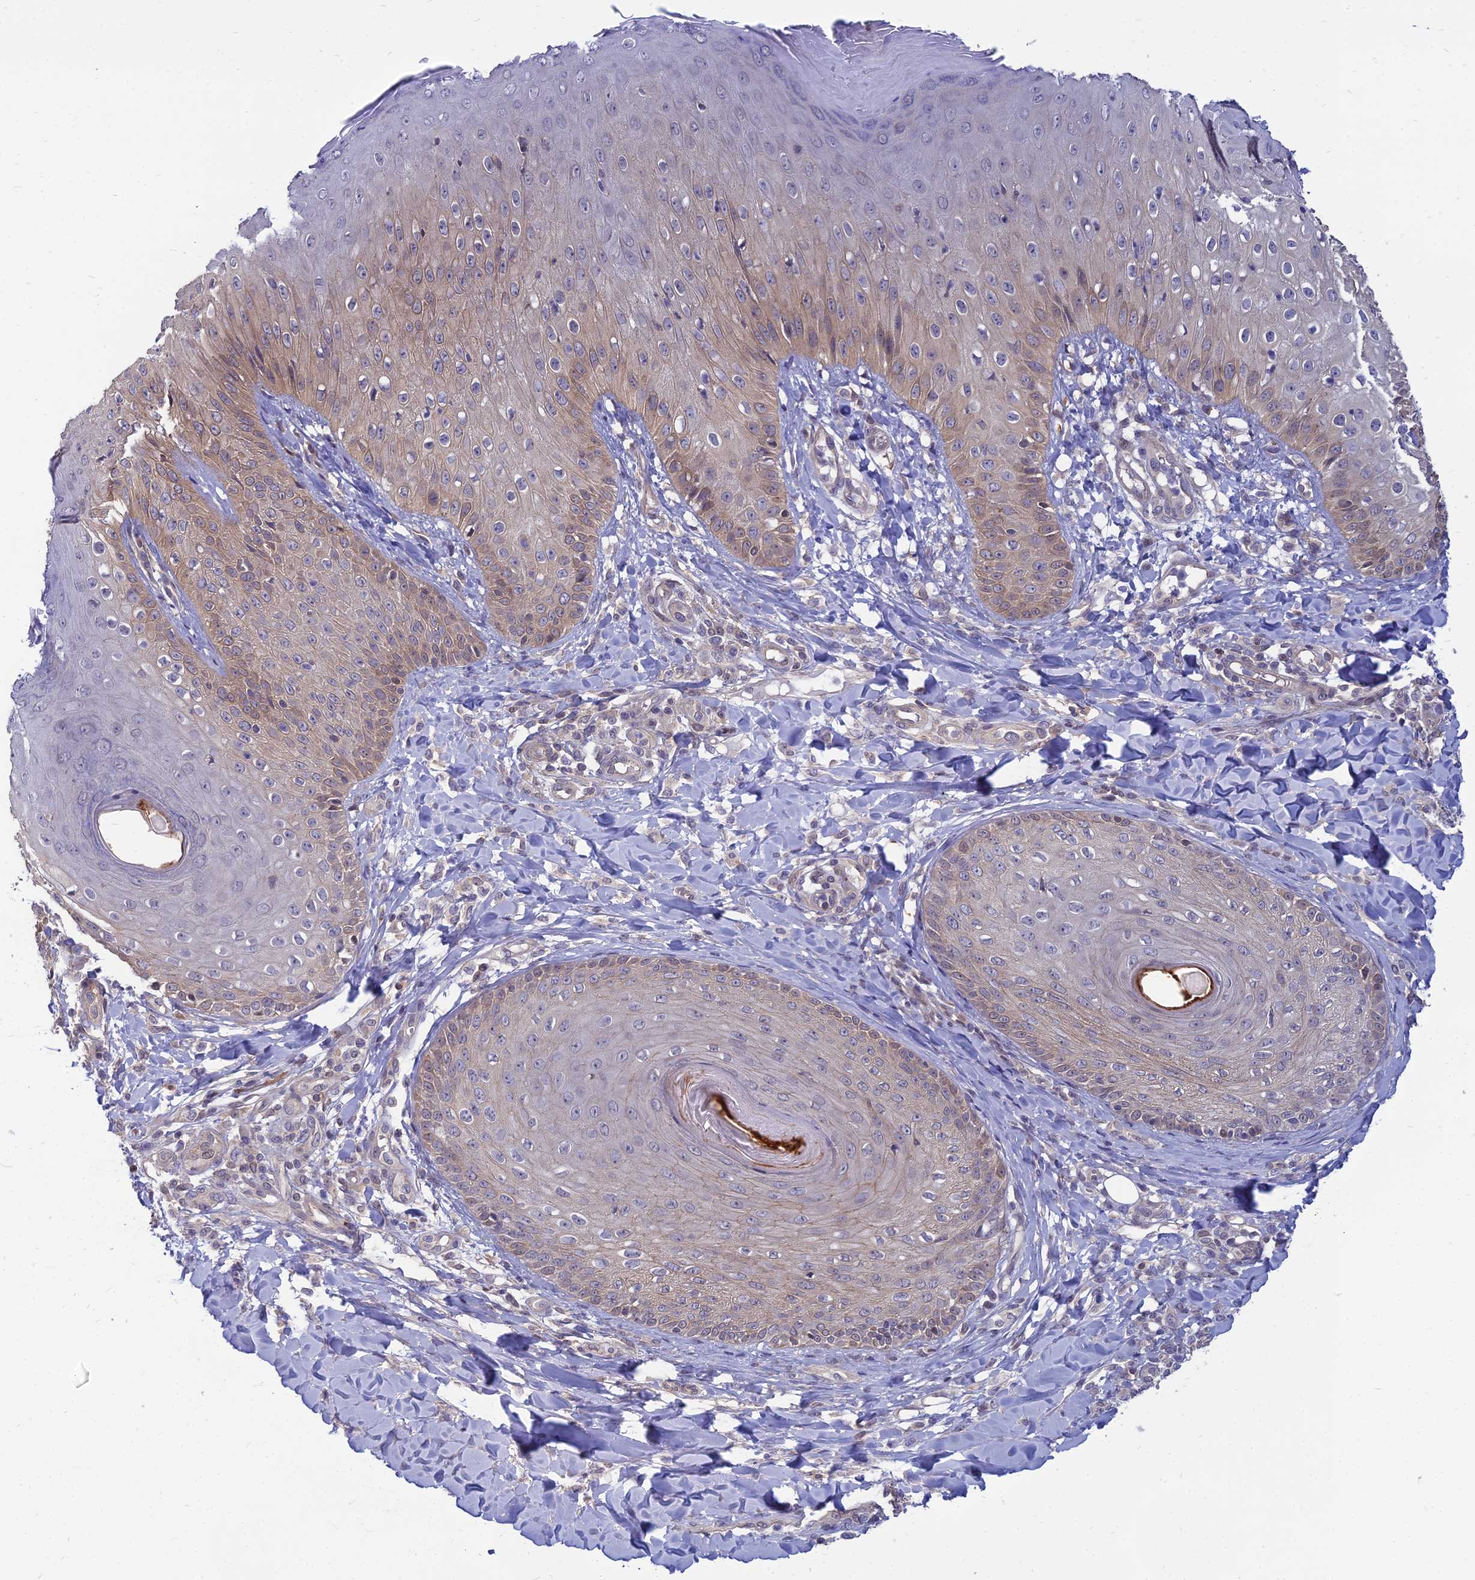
{"staining": {"intensity": "moderate", "quantity": "25%-75%", "location": "cytoplasmic/membranous"}, "tissue": "skin", "cell_type": "Epidermal cells", "image_type": "normal", "snomed": [{"axis": "morphology", "description": "Normal tissue, NOS"}, {"axis": "morphology", "description": "Inflammation, NOS"}, {"axis": "topography", "description": "Soft tissue"}, {"axis": "topography", "description": "Anal"}], "caption": "Immunohistochemistry micrograph of unremarkable human skin stained for a protein (brown), which displays medium levels of moderate cytoplasmic/membranous staining in about 25%-75% of epidermal cells.", "gene": "OPA3", "patient": {"sex": "female", "age": 15}}